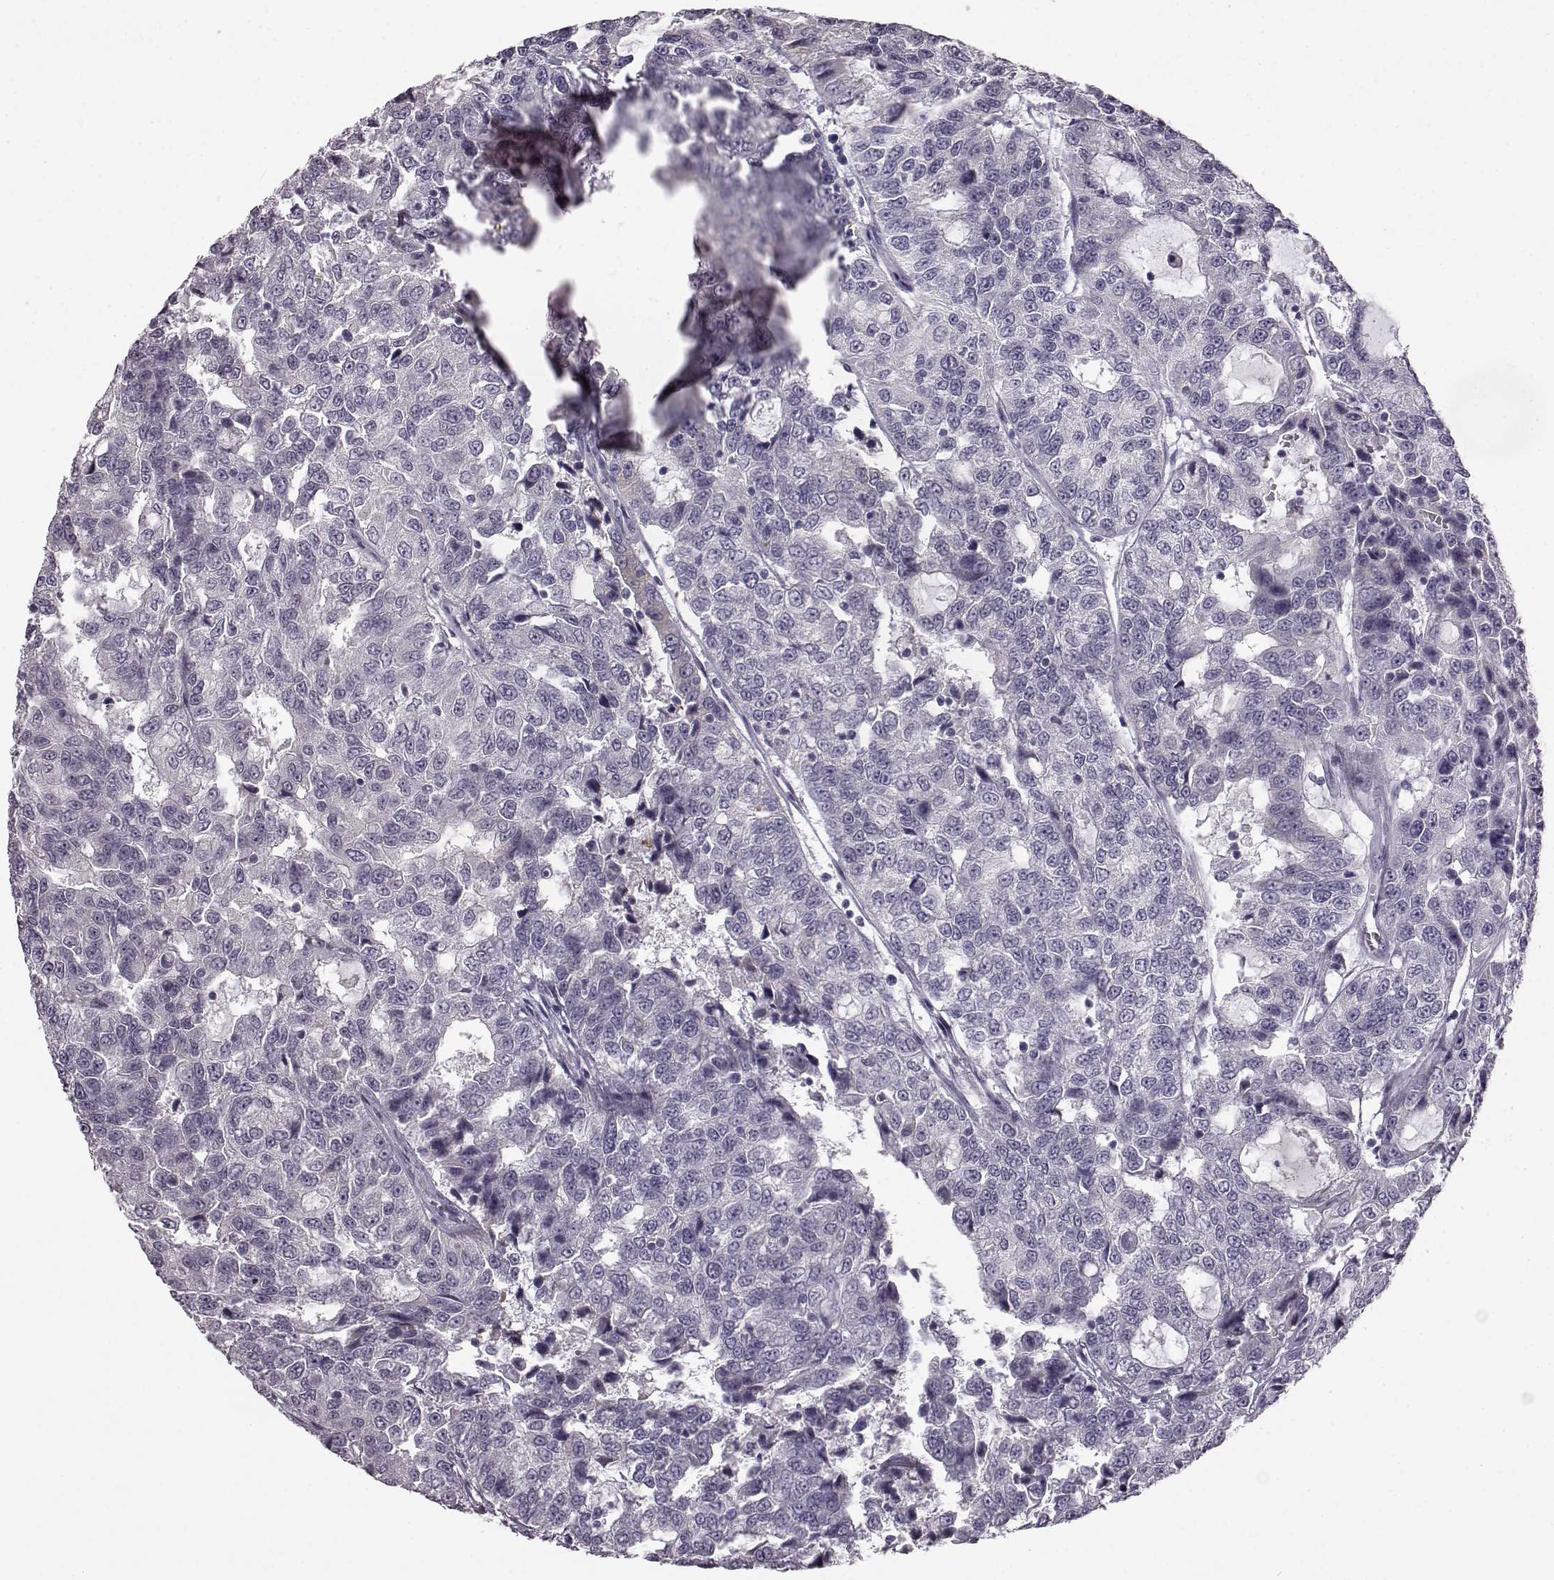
{"staining": {"intensity": "negative", "quantity": "none", "location": "none"}, "tissue": "urothelial cancer", "cell_type": "Tumor cells", "image_type": "cancer", "snomed": [{"axis": "morphology", "description": "Urothelial carcinoma, NOS"}, {"axis": "morphology", "description": "Urothelial carcinoma, High grade"}, {"axis": "topography", "description": "Urinary bladder"}], "caption": "Immunohistochemistry (IHC) histopathology image of neoplastic tissue: urothelial cancer stained with DAB shows no significant protein positivity in tumor cells.", "gene": "ODAD4", "patient": {"sex": "female", "age": 73}}